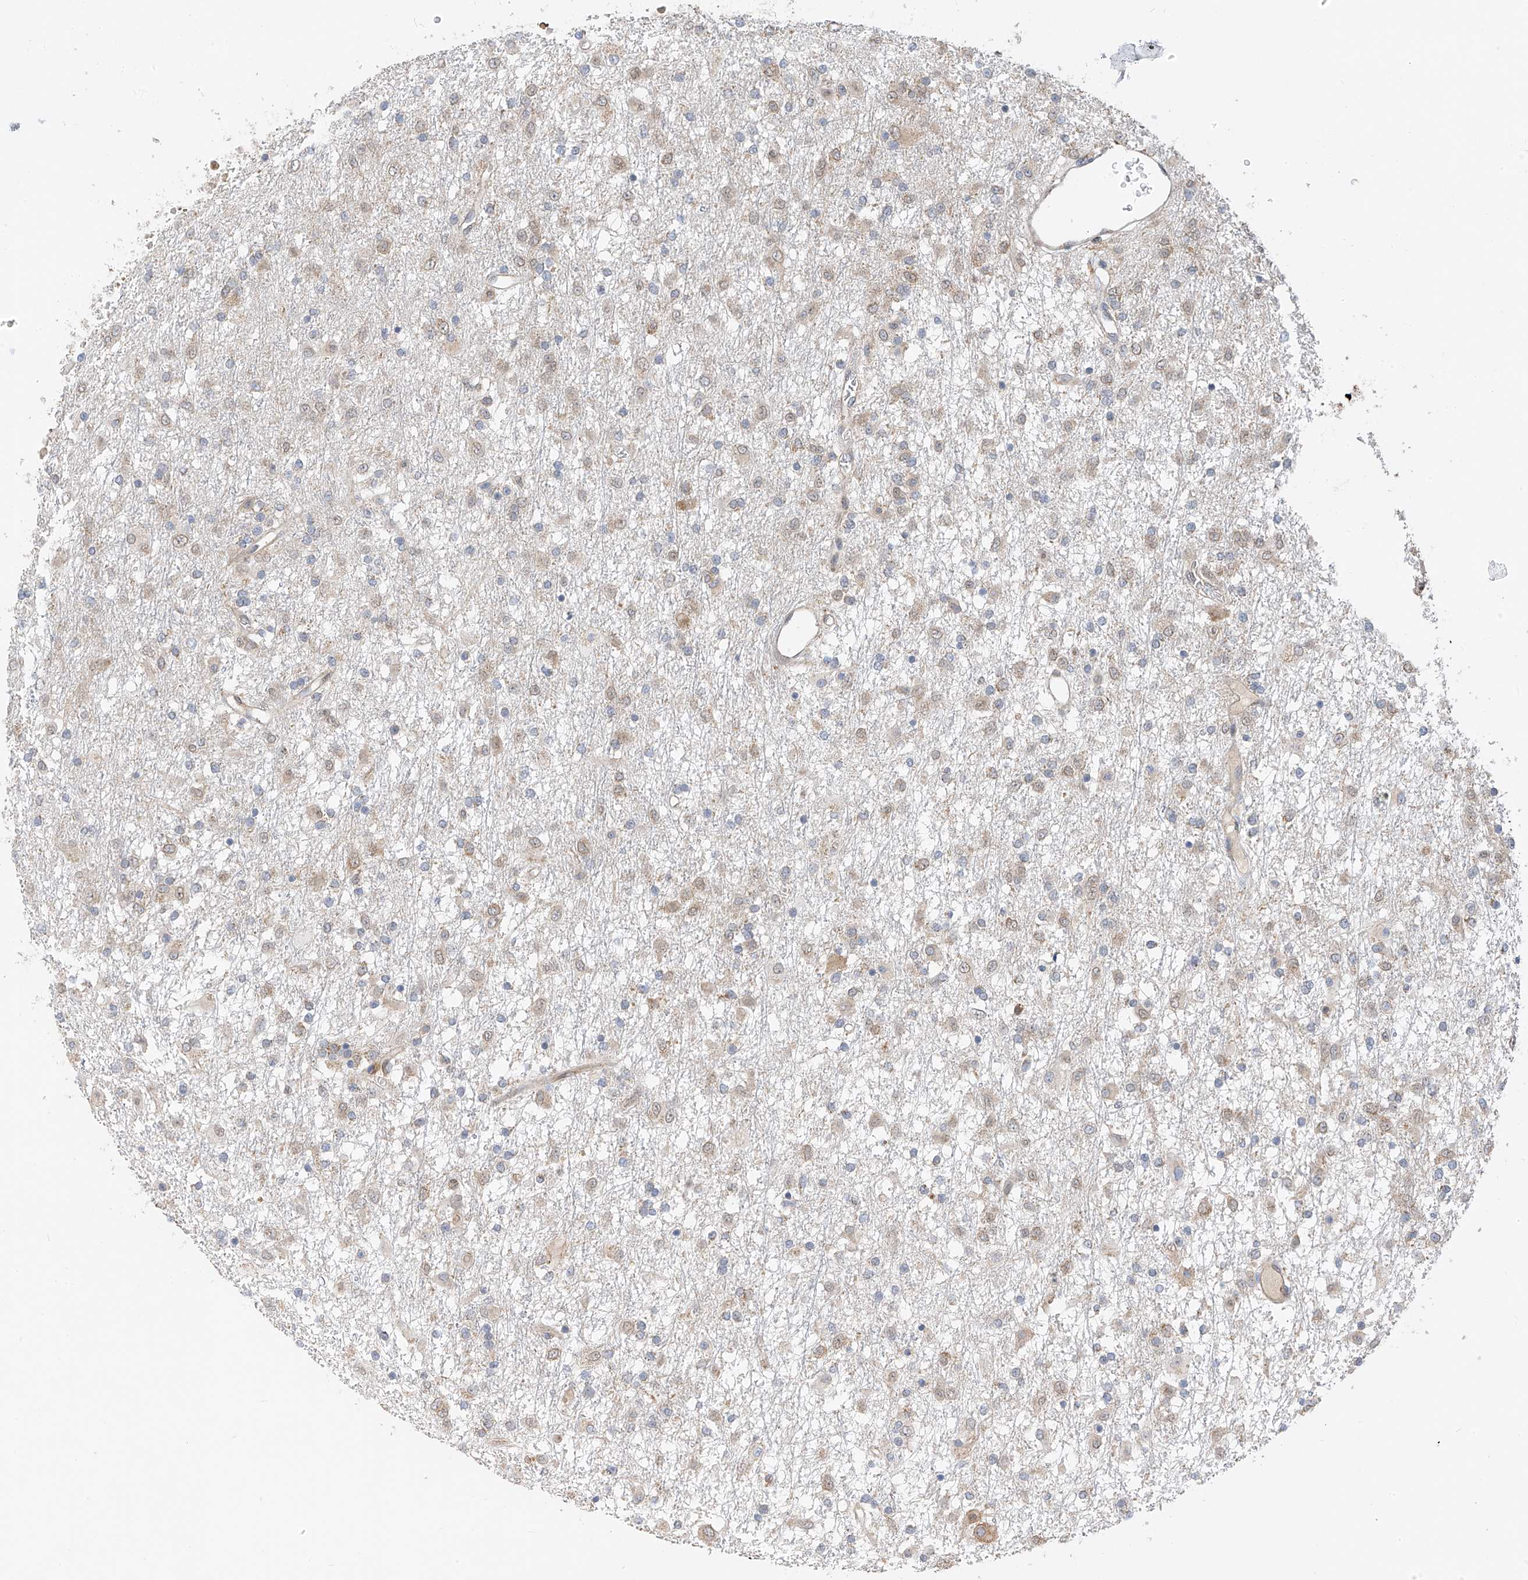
{"staining": {"intensity": "weak", "quantity": "25%-75%", "location": "cytoplasmic/membranous"}, "tissue": "glioma", "cell_type": "Tumor cells", "image_type": "cancer", "snomed": [{"axis": "morphology", "description": "Glioma, malignant, Low grade"}, {"axis": "topography", "description": "Brain"}], "caption": "Protein analysis of malignant glioma (low-grade) tissue demonstrates weak cytoplasmic/membranous expression in about 25%-75% of tumor cells.", "gene": "PPA2", "patient": {"sex": "male", "age": 65}}